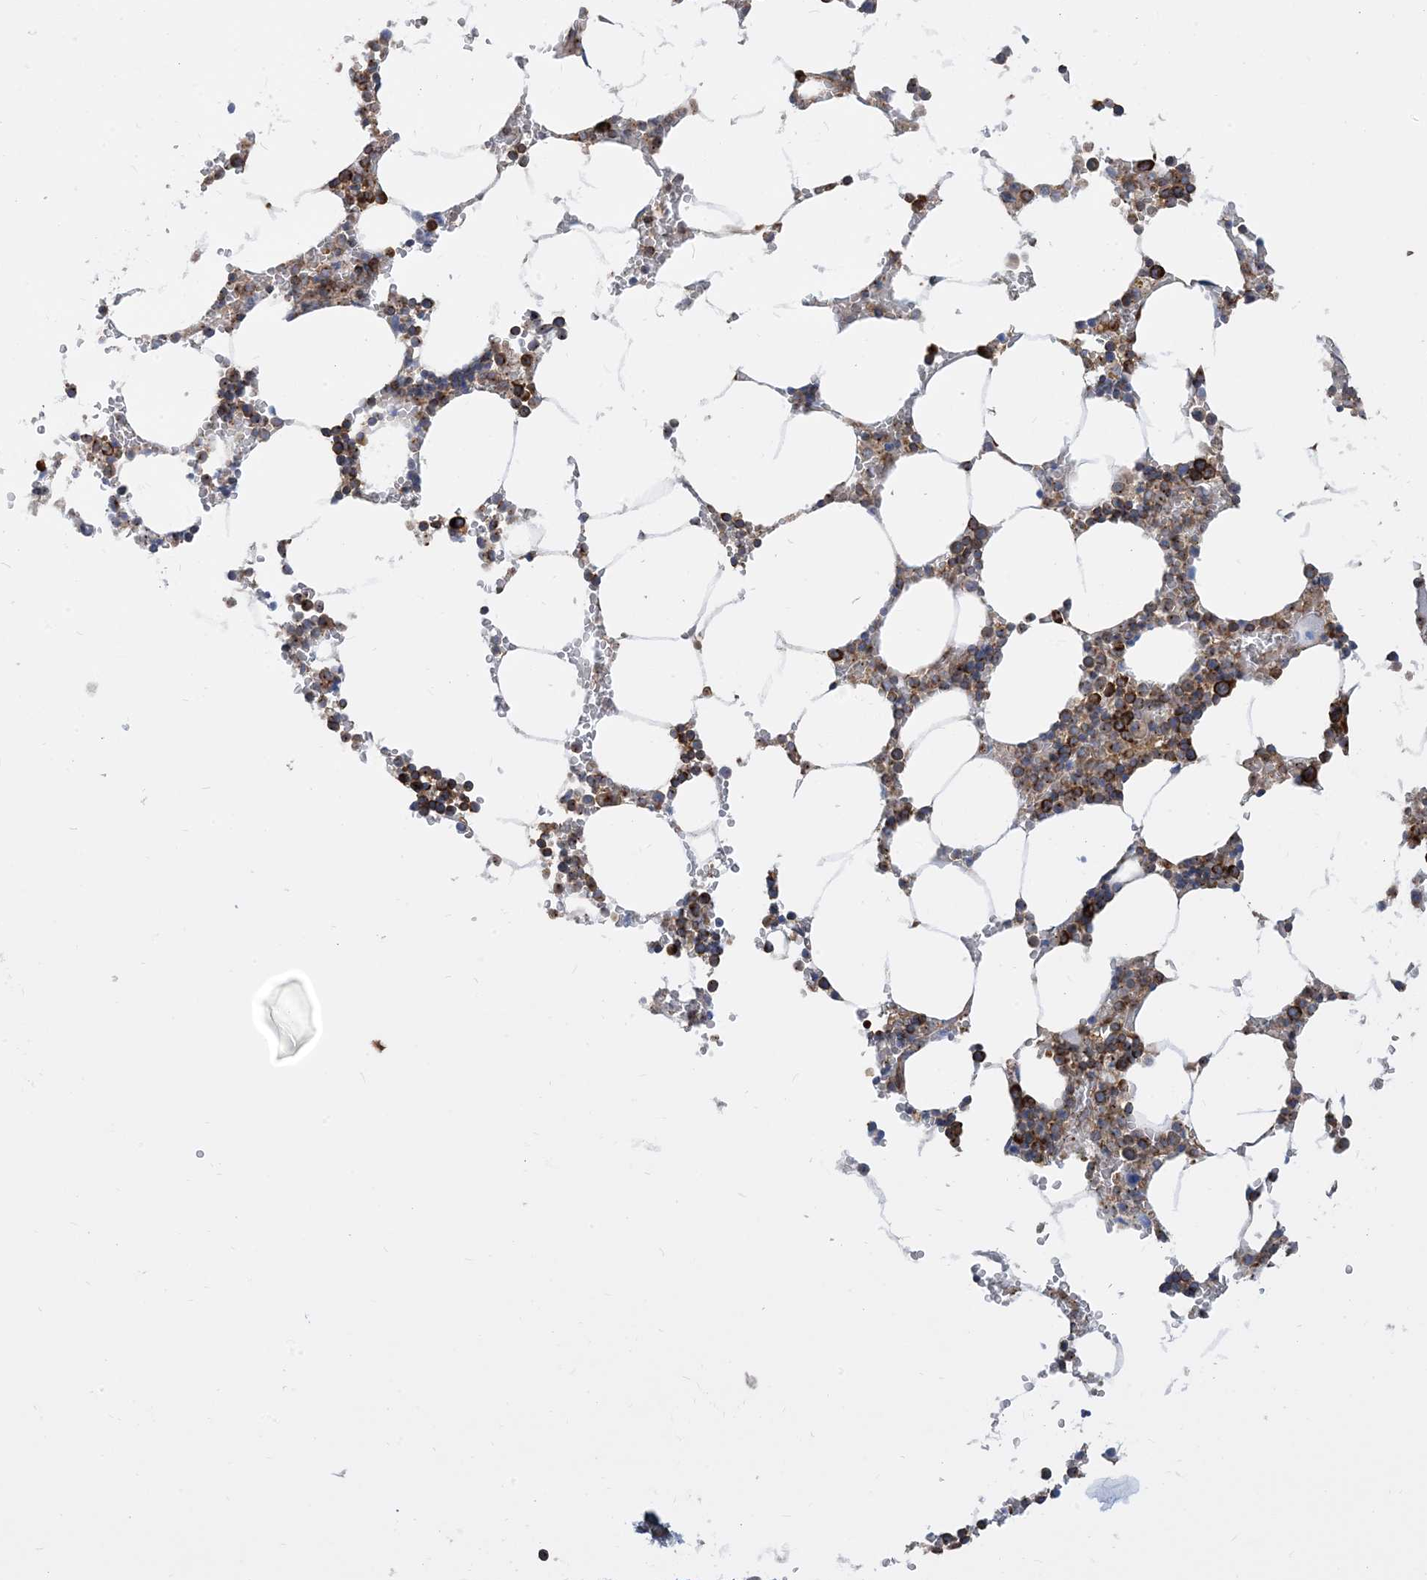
{"staining": {"intensity": "moderate", "quantity": ">75%", "location": "cytoplasmic/membranous"}, "tissue": "bone marrow", "cell_type": "Hematopoietic cells", "image_type": "normal", "snomed": [{"axis": "morphology", "description": "Normal tissue, NOS"}, {"axis": "topography", "description": "Bone marrow"}], "caption": "An immunohistochemistry micrograph of benign tissue is shown. Protein staining in brown labels moderate cytoplasmic/membranous positivity in bone marrow within hematopoietic cells. The staining was performed using DAB (3,3'-diaminobenzidine), with brown indicating positive protein expression. Nuclei are stained blue with hematoxylin.", "gene": "DYNC1LI1", "patient": {"sex": "male", "age": 70}}